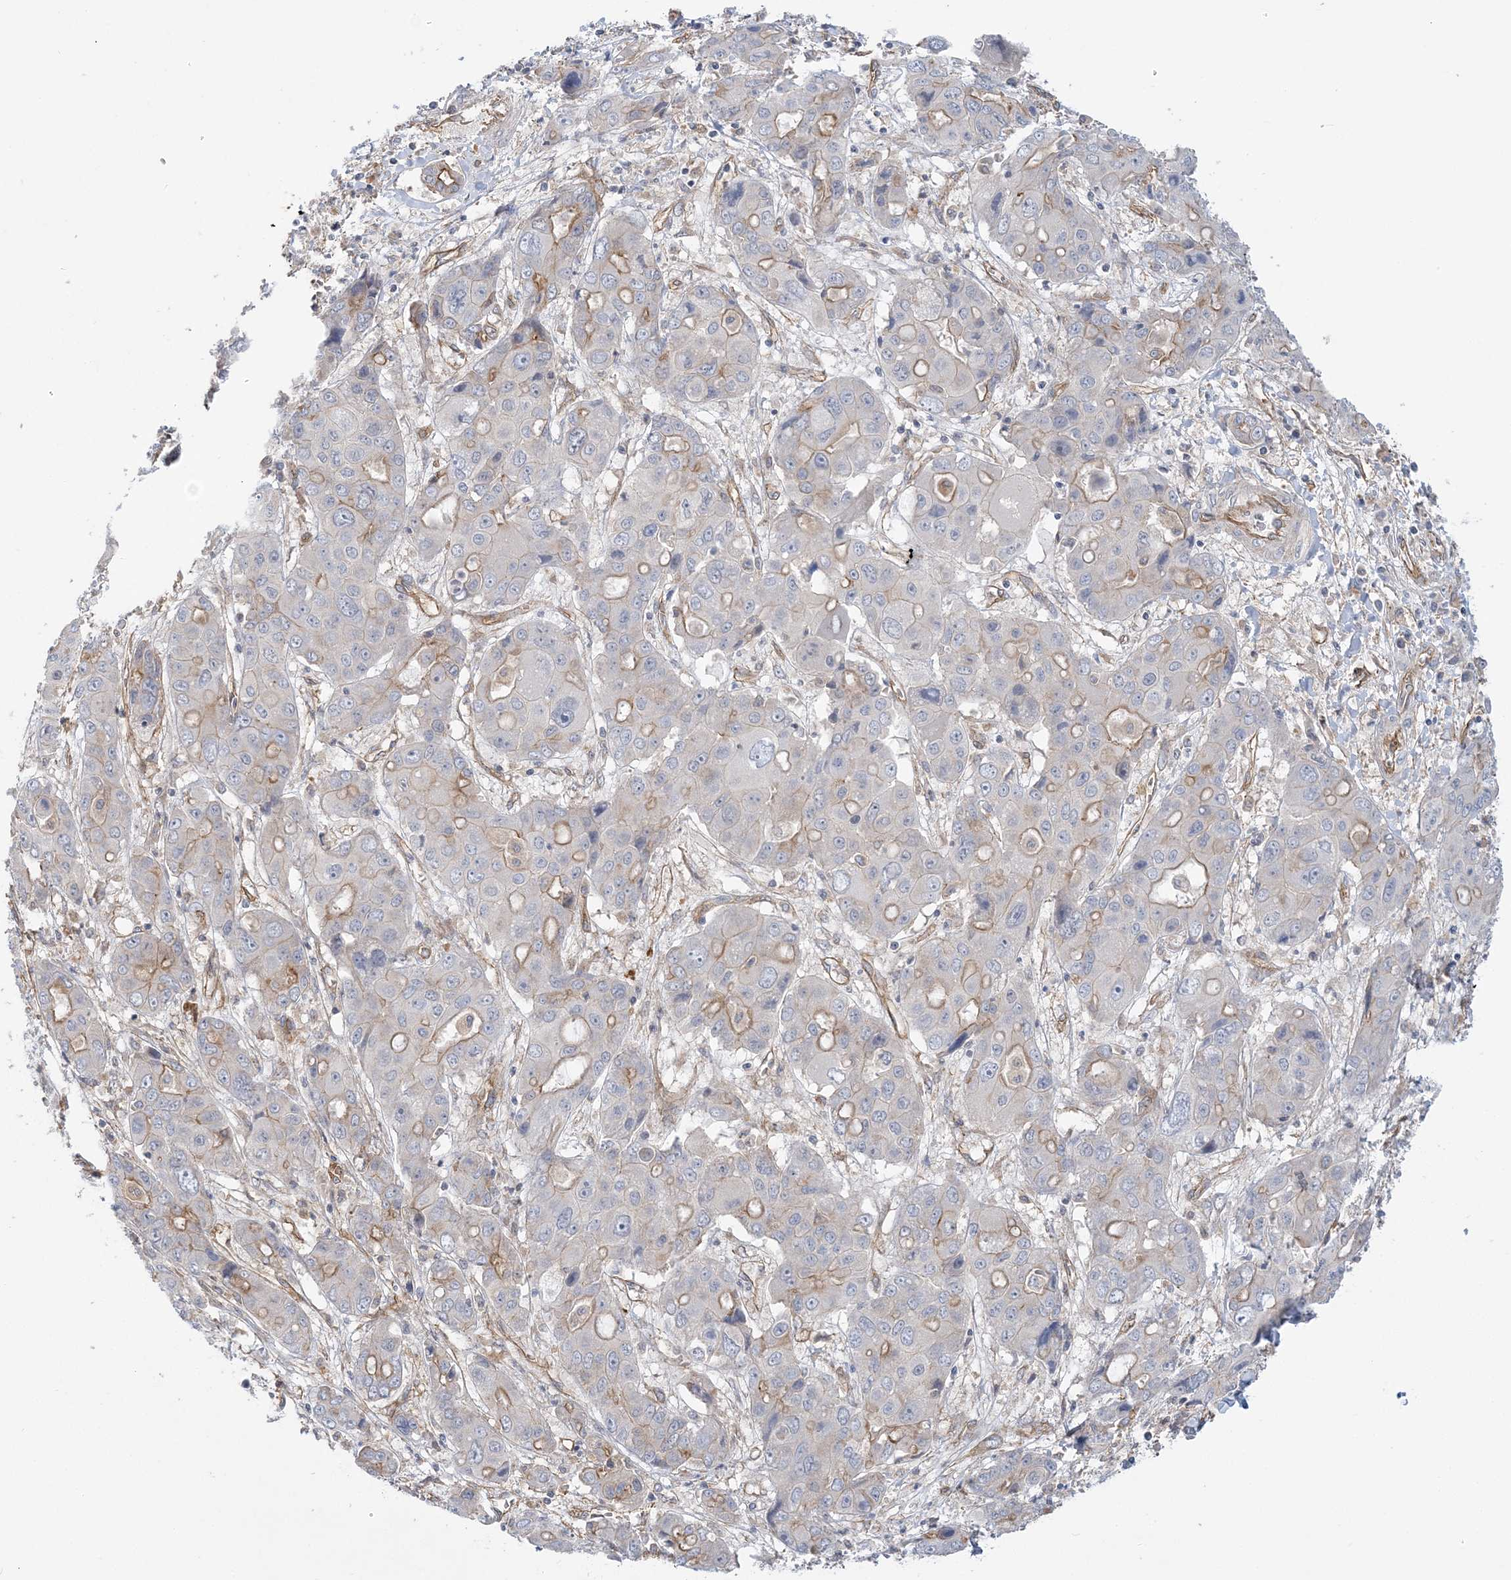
{"staining": {"intensity": "weak", "quantity": "<25%", "location": "cytoplasmic/membranous"}, "tissue": "liver cancer", "cell_type": "Tumor cells", "image_type": "cancer", "snomed": [{"axis": "morphology", "description": "Cholangiocarcinoma"}, {"axis": "topography", "description": "Liver"}], "caption": "A histopathology image of human liver cancer (cholangiocarcinoma) is negative for staining in tumor cells.", "gene": "RAI14", "patient": {"sex": "male", "age": 67}}